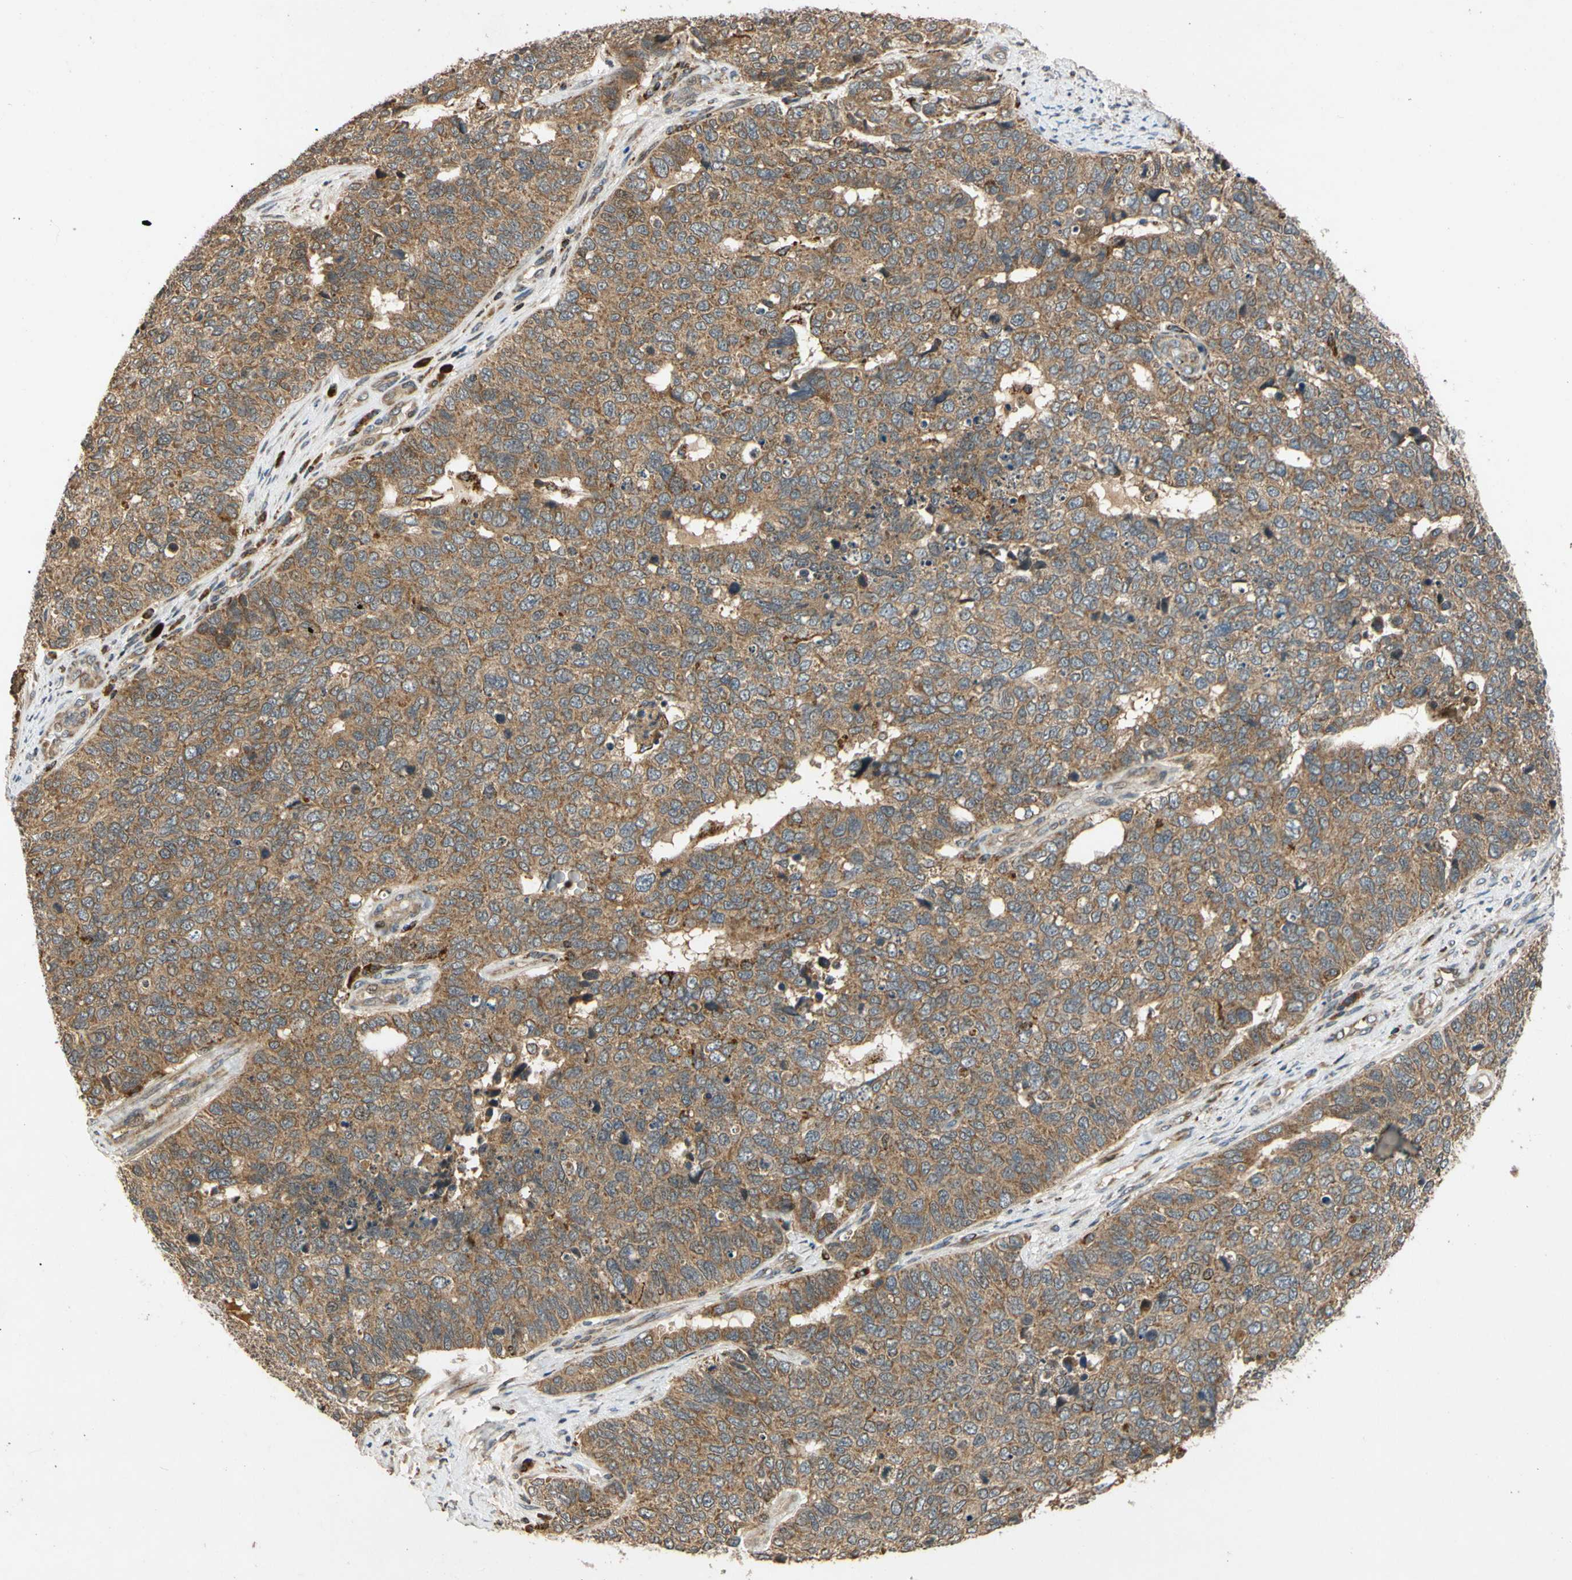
{"staining": {"intensity": "moderate", "quantity": ">75%", "location": "cytoplasmic/membranous"}, "tissue": "cervical cancer", "cell_type": "Tumor cells", "image_type": "cancer", "snomed": [{"axis": "morphology", "description": "Squamous cell carcinoma, NOS"}, {"axis": "topography", "description": "Cervix"}], "caption": "Immunohistochemistry (IHC) staining of cervical squamous cell carcinoma, which exhibits medium levels of moderate cytoplasmic/membranous staining in approximately >75% of tumor cells indicating moderate cytoplasmic/membranous protein staining. The staining was performed using DAB (3,3'-diaminobenzidine) (brown) for protein detection and nuclei were counterstained in hematoxylin (blue).", "gene": "MRPS22", "patient": {"sex": "female", "age": 63}}